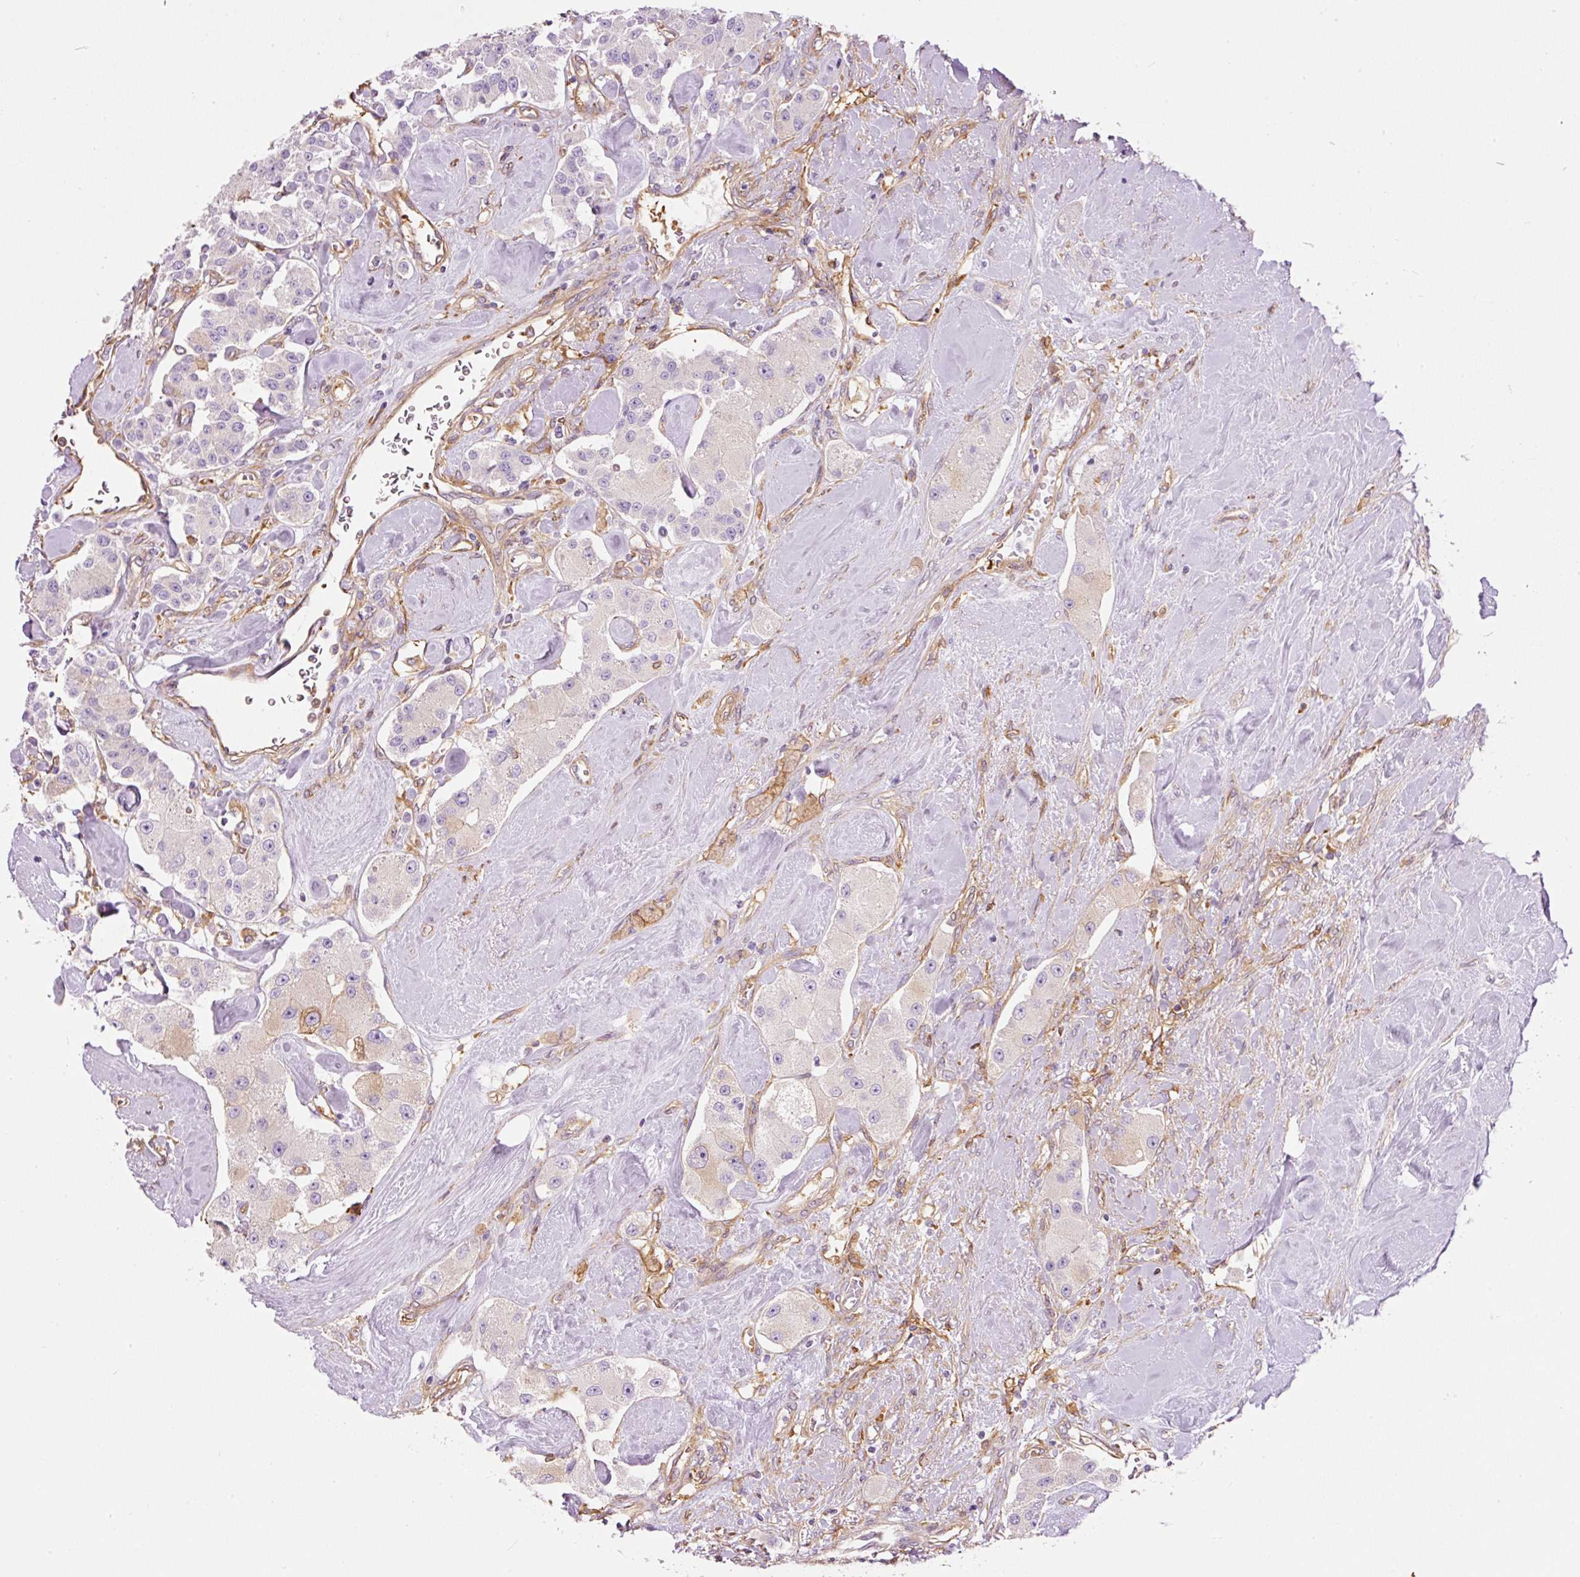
{"staining": {"intensity": "weak", "quantity": "<25%", "location": "cytoplasmic/membranous"}, "tissue": "carcinoid", "cell_type": "Tumor cells", "image_type": "cancer", "snomed": [{"axis": "morphology", "description": "Carcinoid, malignant, NOS"}, {"axis": "topography", "description": "Pancreas"}], "caption": "Human carcinoid stained for a protein using immunohistochemistry reveals no positivity in tumor cells.", "gene": "IL10RB", "patient": {"sex": "male", "age": 41}}